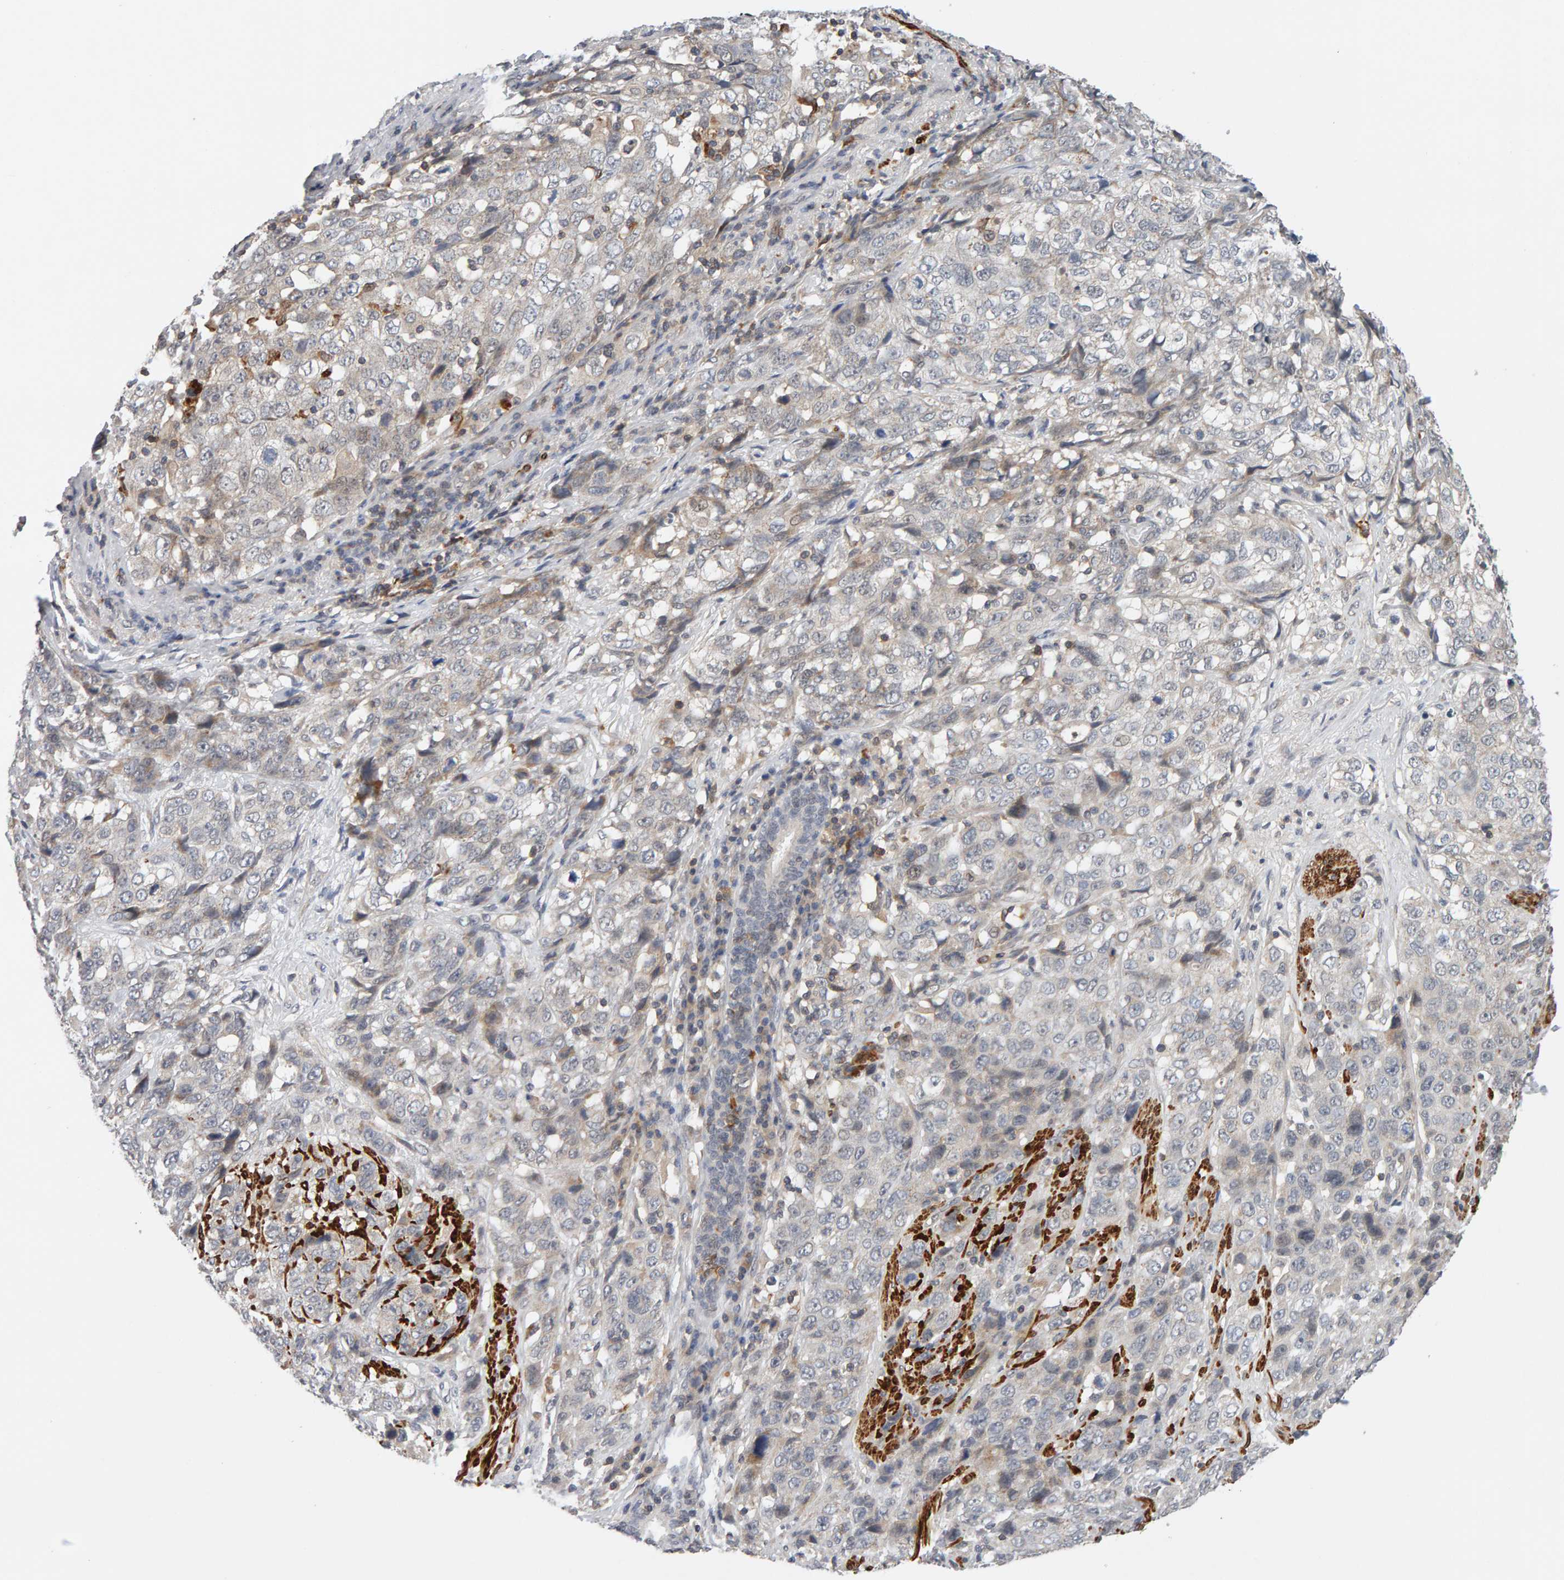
{"staining": {"intensity": "weak", "quantity": "<25%", "location": "cytoplasmic/membranous"}, "tissue": "stomach cancer", "cell_type": "Tumor cells", "image_type": "cancer", "snomed": [{"axis": "morphology", "description": "Adenocarcinoma, NOS"}, {"axis": "topography", "description": "Stomach"}], "caption": "A photomicrograph of stomach cancer (adenocarcinoma) stained for a protein reveals no brown staining in tumor cells.", "gene": "NUDCD1", "patient": {"sex": "male", "age": 48}}